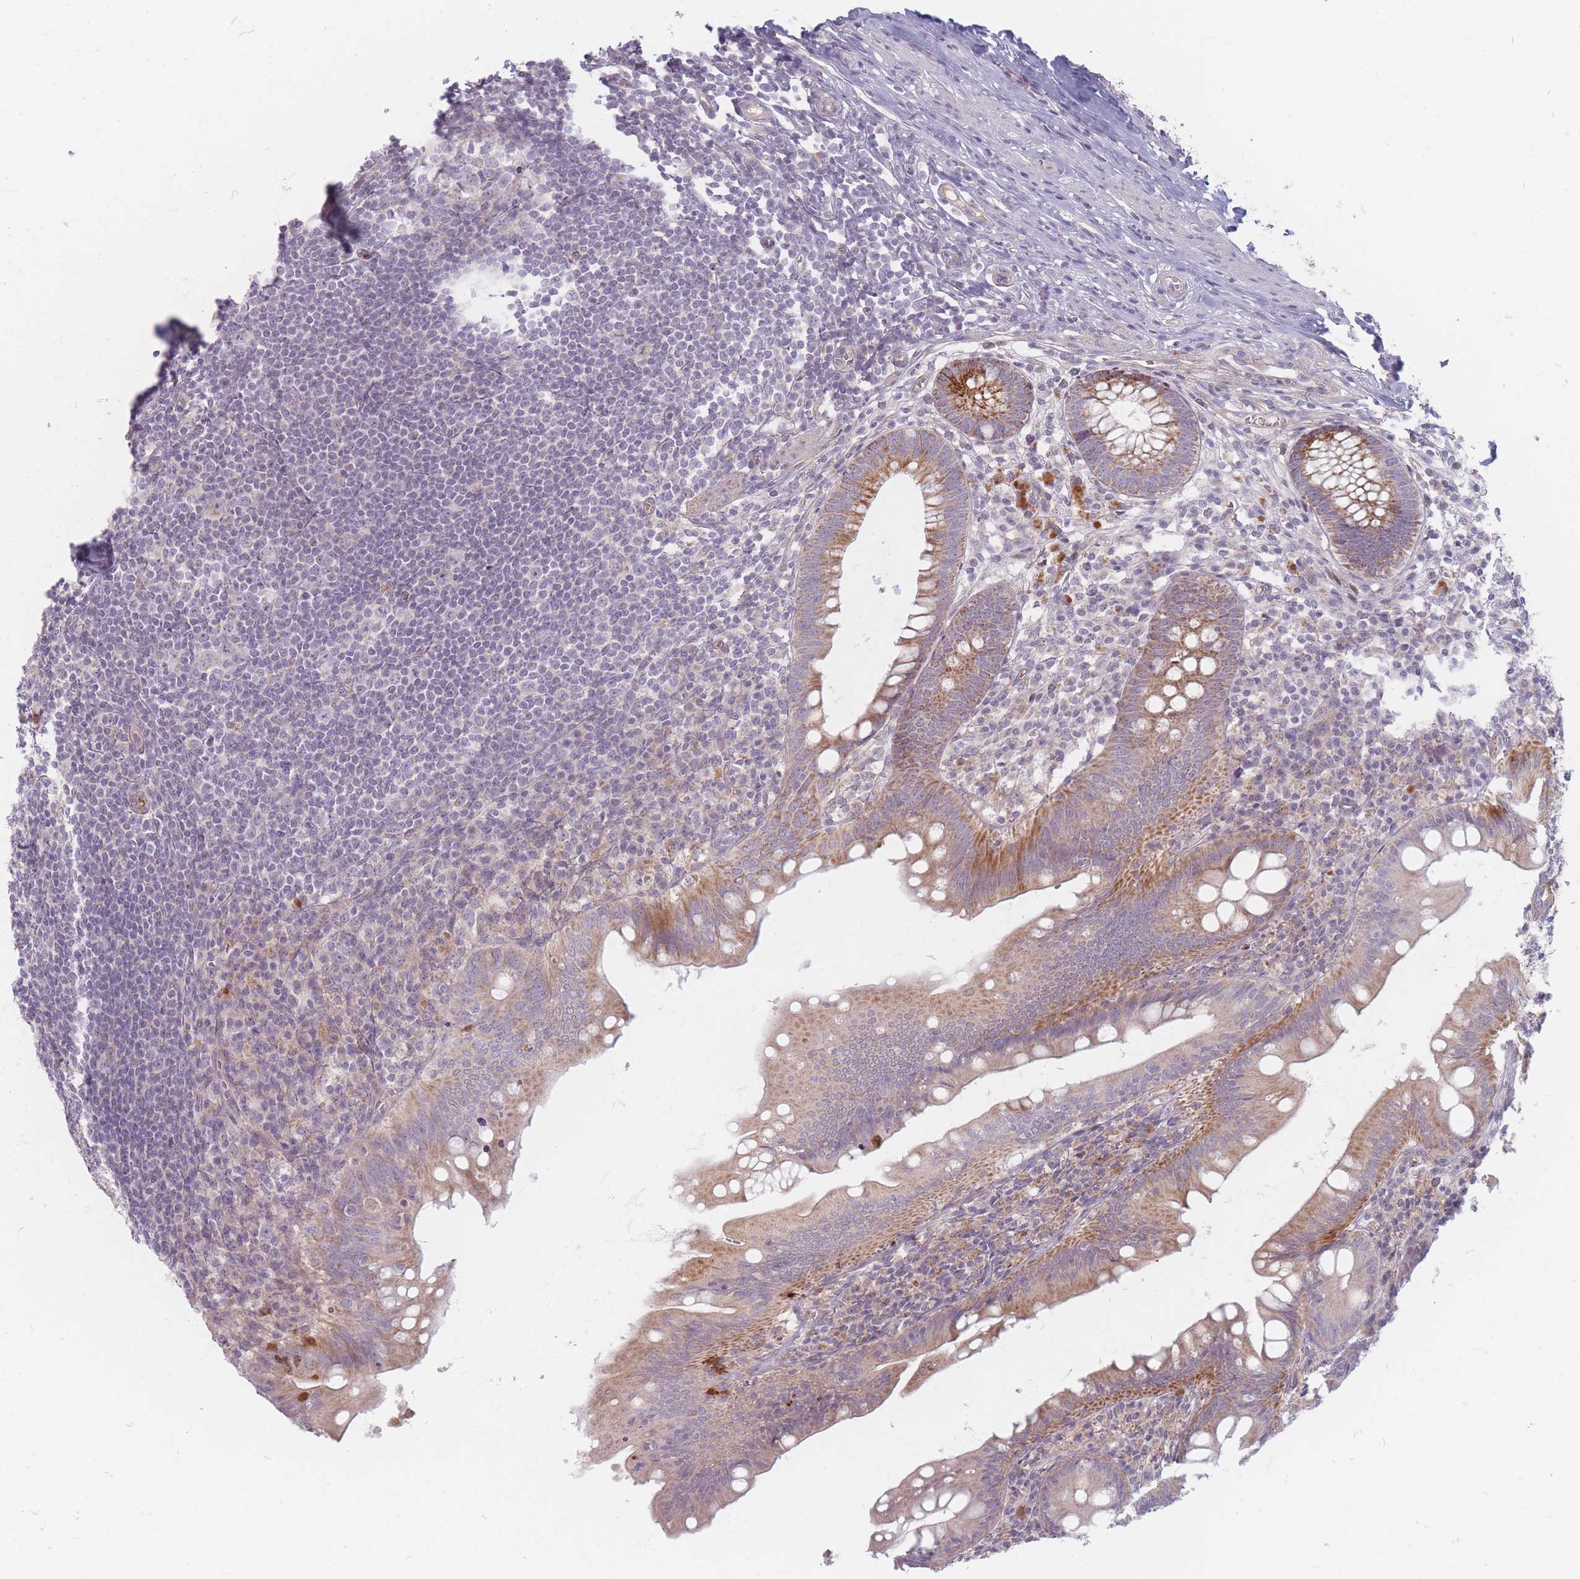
{"staining": {"intensity": "moderate", "quantity": ">75%", "location": "cytoplasmic/membranous"}, "tissue": "appendix", "cell_type": "Glandular cells", "image_type": "normal", "snomed": [{"axis": "morphology", "description": "Normal tissue, NOS"}, {"axis": "topography", "description": "Appendix"}], "caption": "Immunohistochemical staining of benign human appendix reveals medium levels of moderate cytoplasmic/membranous expression in about >75% of glandular cells. (Brightfield microscopy of DAB IHC at high magnification).", "gene": "CHCHD7", "patient": {"sex": "male", "age": 56}}